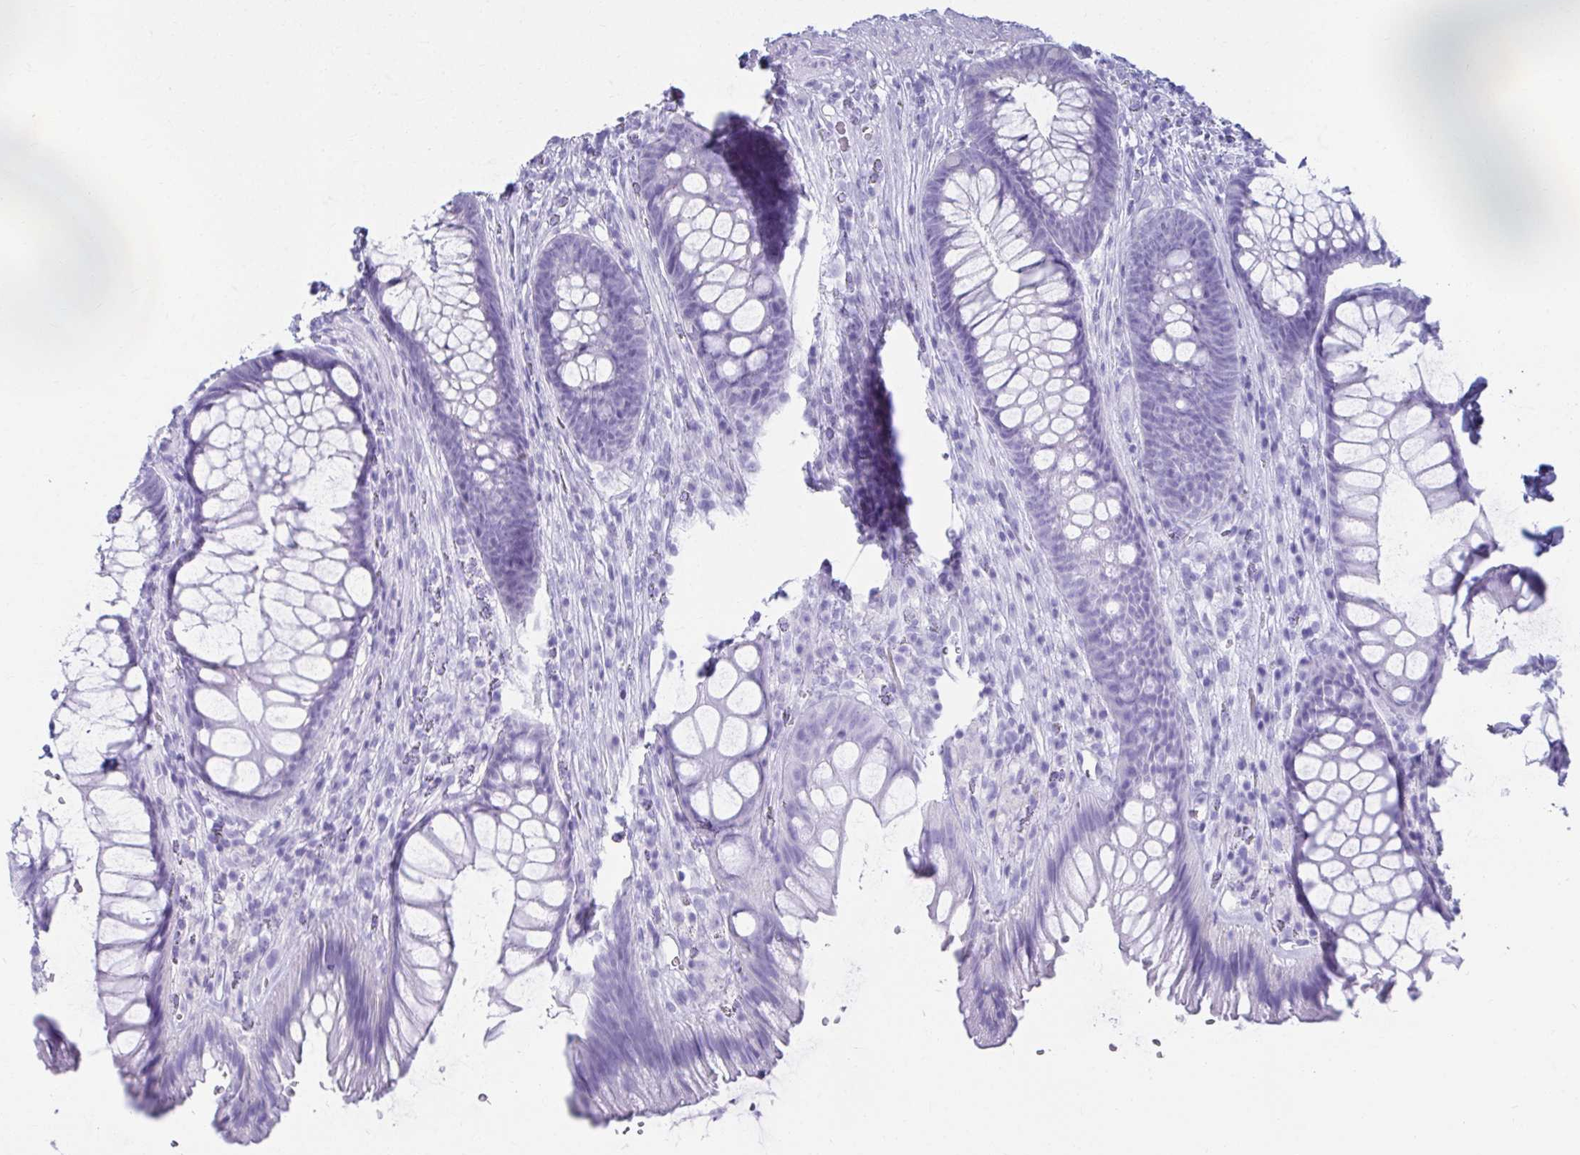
{"staining": {"intensity": "negative", "quantity": "none", "location": "none"}, "tissue": "rectum", "cell_type": "Glandular cells", "image_type": "normal", "snomed": [{"axis": "morphology", "description": "Normal tissue, NOS"}, {"axis": "topography", "description": "Rectum"}], "caption": "IHC photomicrograph of normal human rectum stained for a protein (brown), which reveals no positivity in glandular cells.", "gene": "ATP4B", "patient": {"sex": "male", "age": 53}}